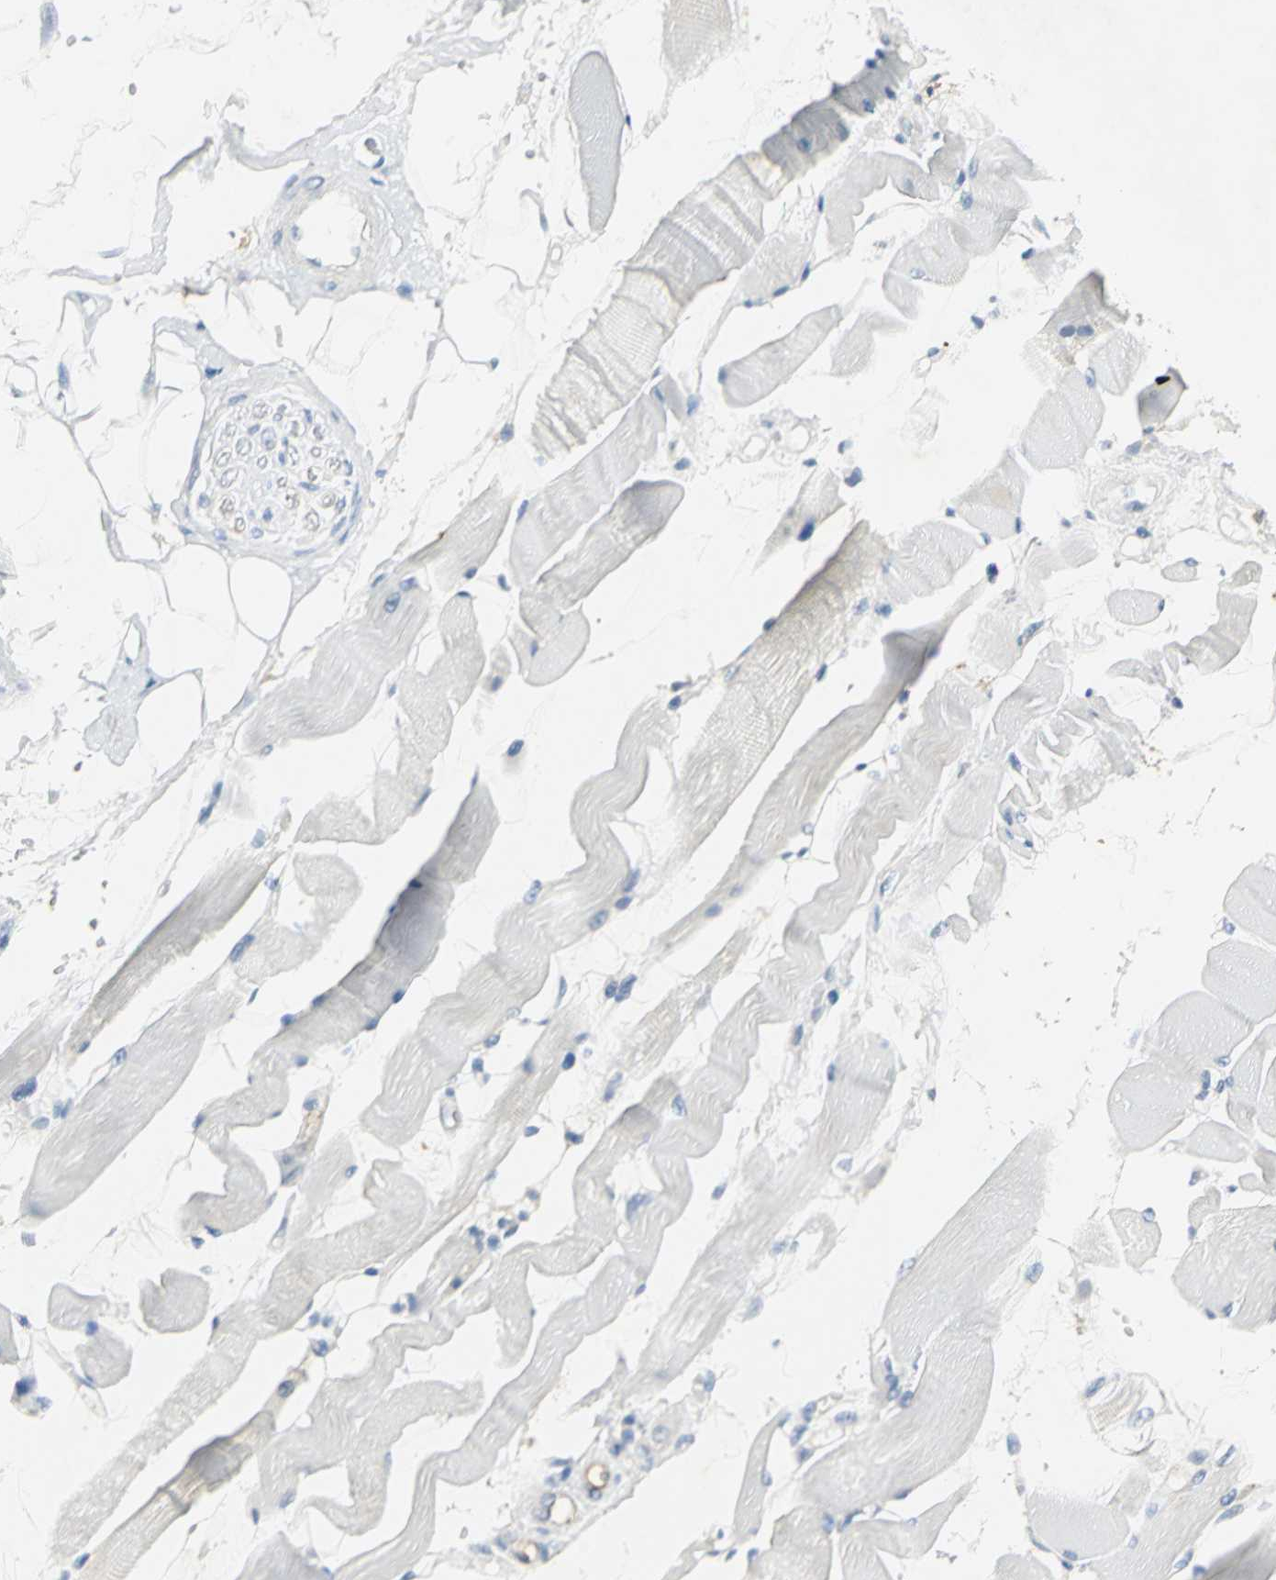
{"staining": {"intensity": "negative", "quantity": "none", "location": "none"}, "tissue": "skeletal muscle", "cell_type": "Myocytes", "image_type": "normal", "snomed": [{"axis": "morphology", "description": "Normal tissue, NOS"}, {"axis": "topography", "description": "Skeletal muscle"}, {"axis": "topography", "description": "Peripheral nerve tissue"}], "caption": "High power microscopy image of an IHC histopathology image of unremarkable skeletal muscle, revealing no significant expression in myocytes. (DAB (3,3'-diaminobenzidine) immunohistochemistry (IHC) visualized using brightfield microscopy, high magnification).", "gene": "ANXA4", "patient": {"sex": "female", "age": 84}}